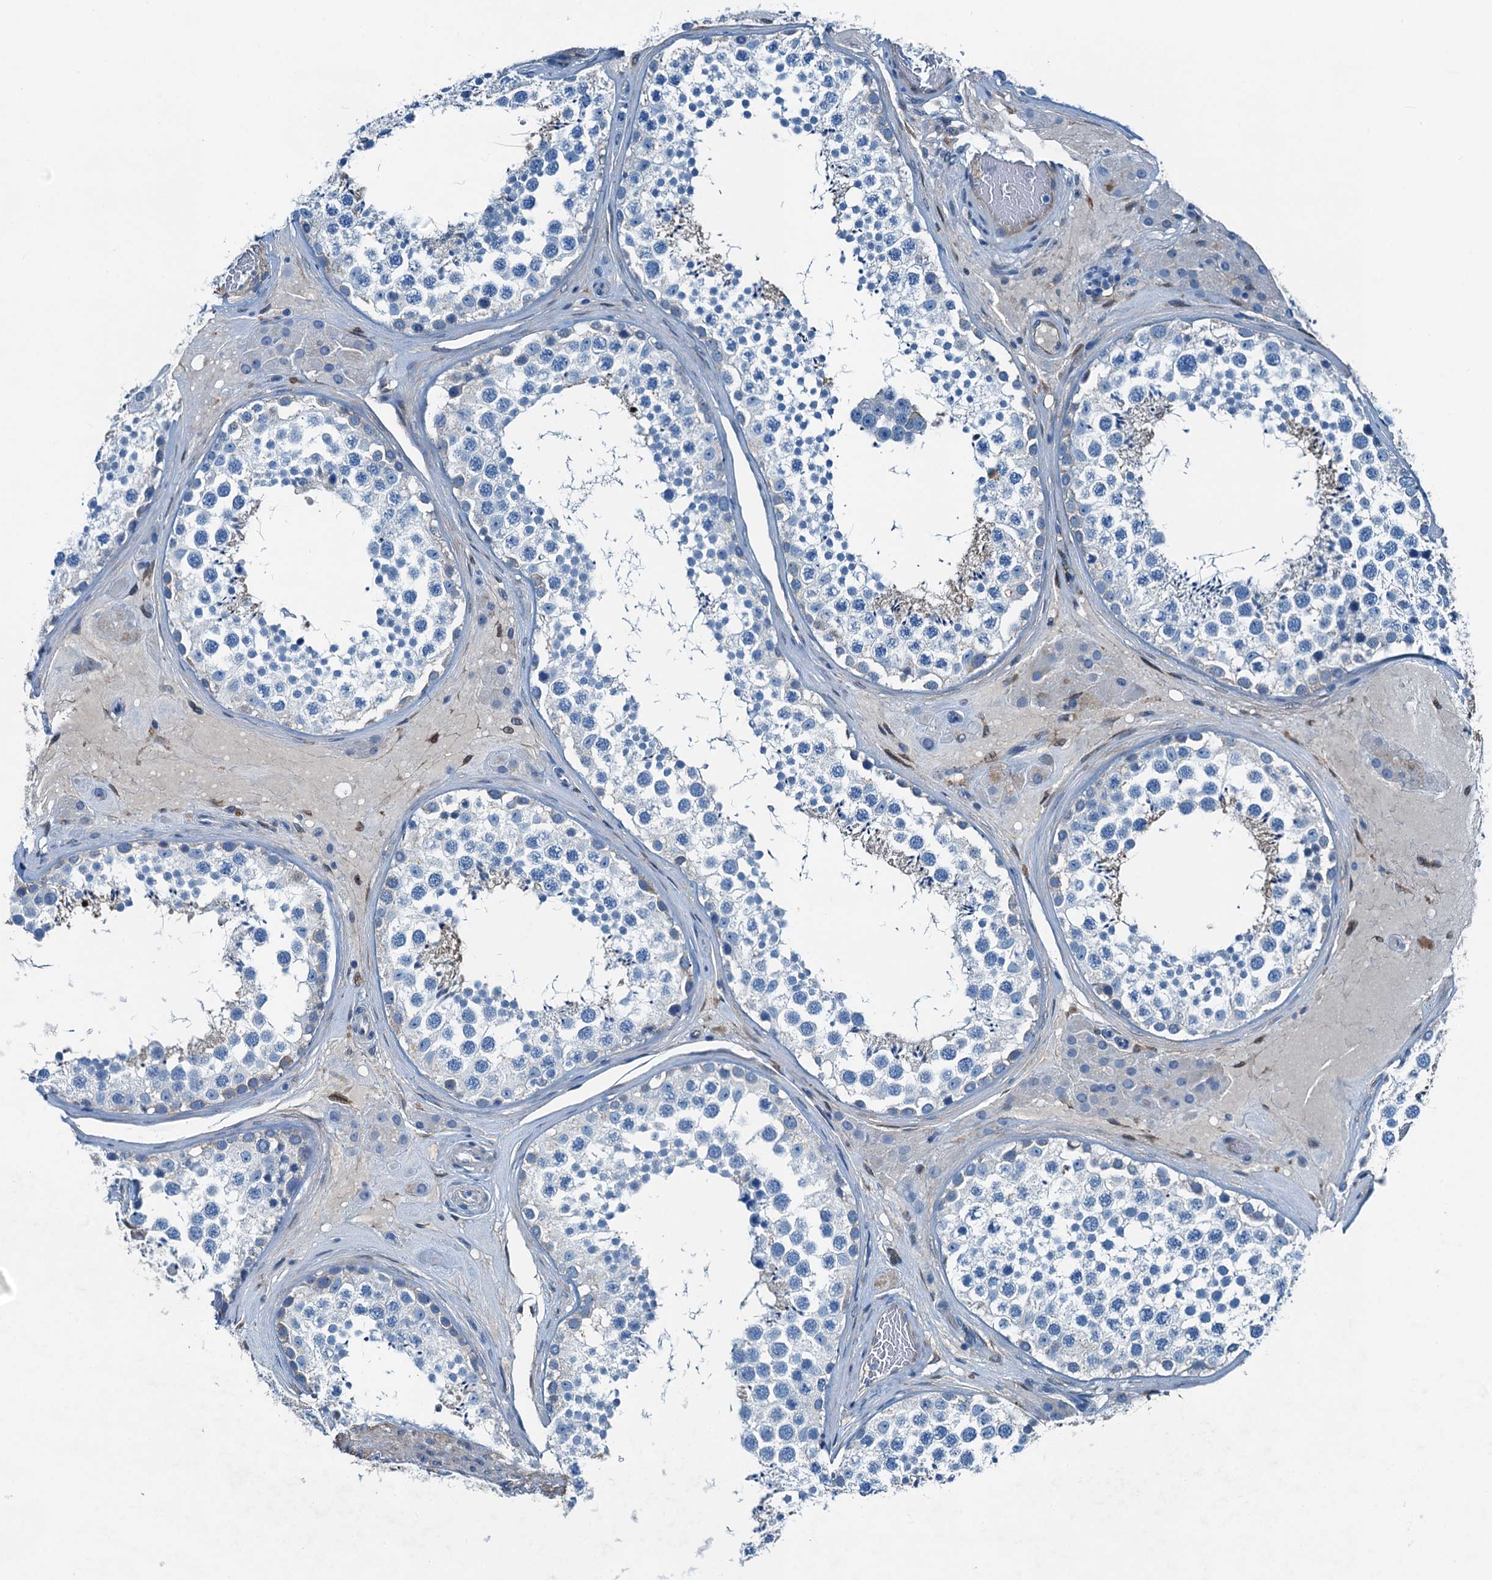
{"staining": {"intensity": "moderate", "quantity": "<25%", "location": "none"}, "tissue": "testis", "cell_type": "Cells in seminiferous ducts", "image_type": "normal", "snomed": [{"axis": "morphology", "description": "Normal tissue, NOS"}, {"axis": "topography", "description": "Testis"}], "caption": "Testis stained for a protein demonstrates moderate None positivity in cells in seminiferous ducts.", "gene": "RAB3IL1", "patient": {"sex": "male", "age": 46}}